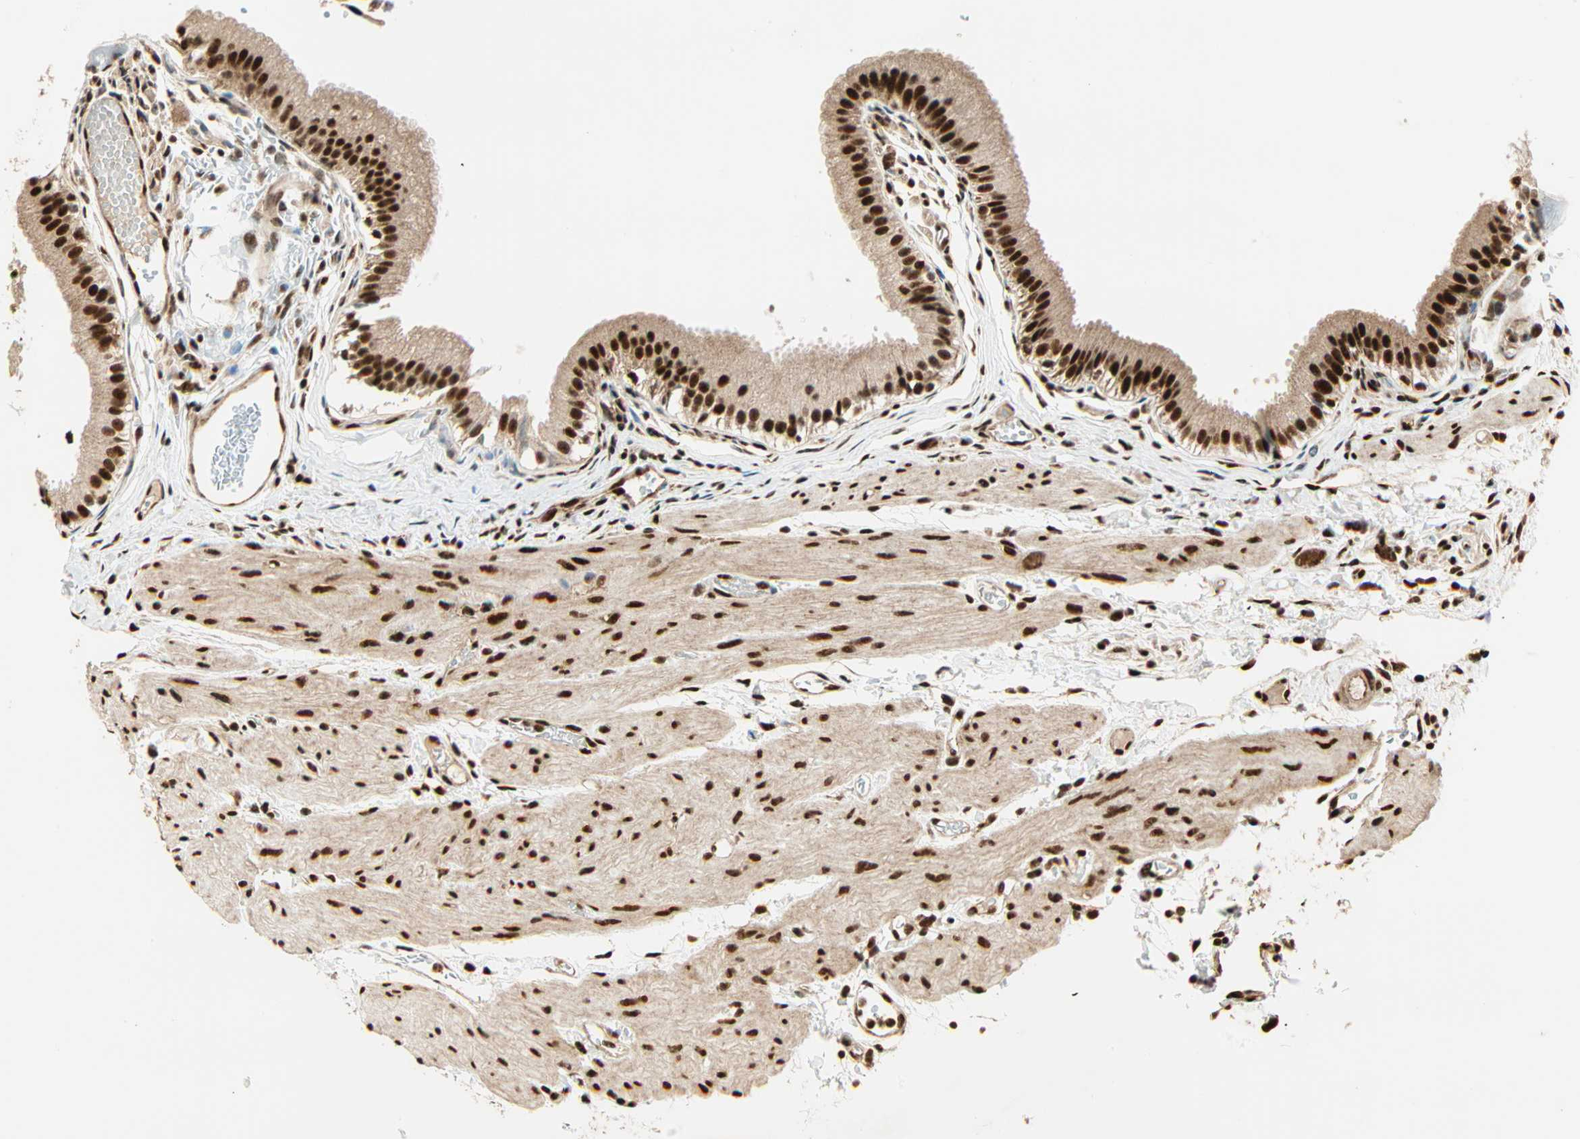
{"staining": {"intensity": "strong", "quantity": ">75%", "location": "cytoplasmic/membranous,nuclear"}, "tissue": "gallbladder", "cell_type": "Glandular cells", "image_type": "normal", "snomed": [{"axis": "morphology", "description": "Normal tissue, NOS"}, {"axis": "topography", "description": "Gallbladder"}], "caption": "This photomicrograph shows benign gallbladder stained with immunohistochemistry to label a protein in brown. The cytoplasmic/membranous,nuclear of glandular cells show strong positivity for the protein. Nuclei are counter-stained blue.", "gene": "PNPLA6", "patient": {"sex": "female", "age": 26}}